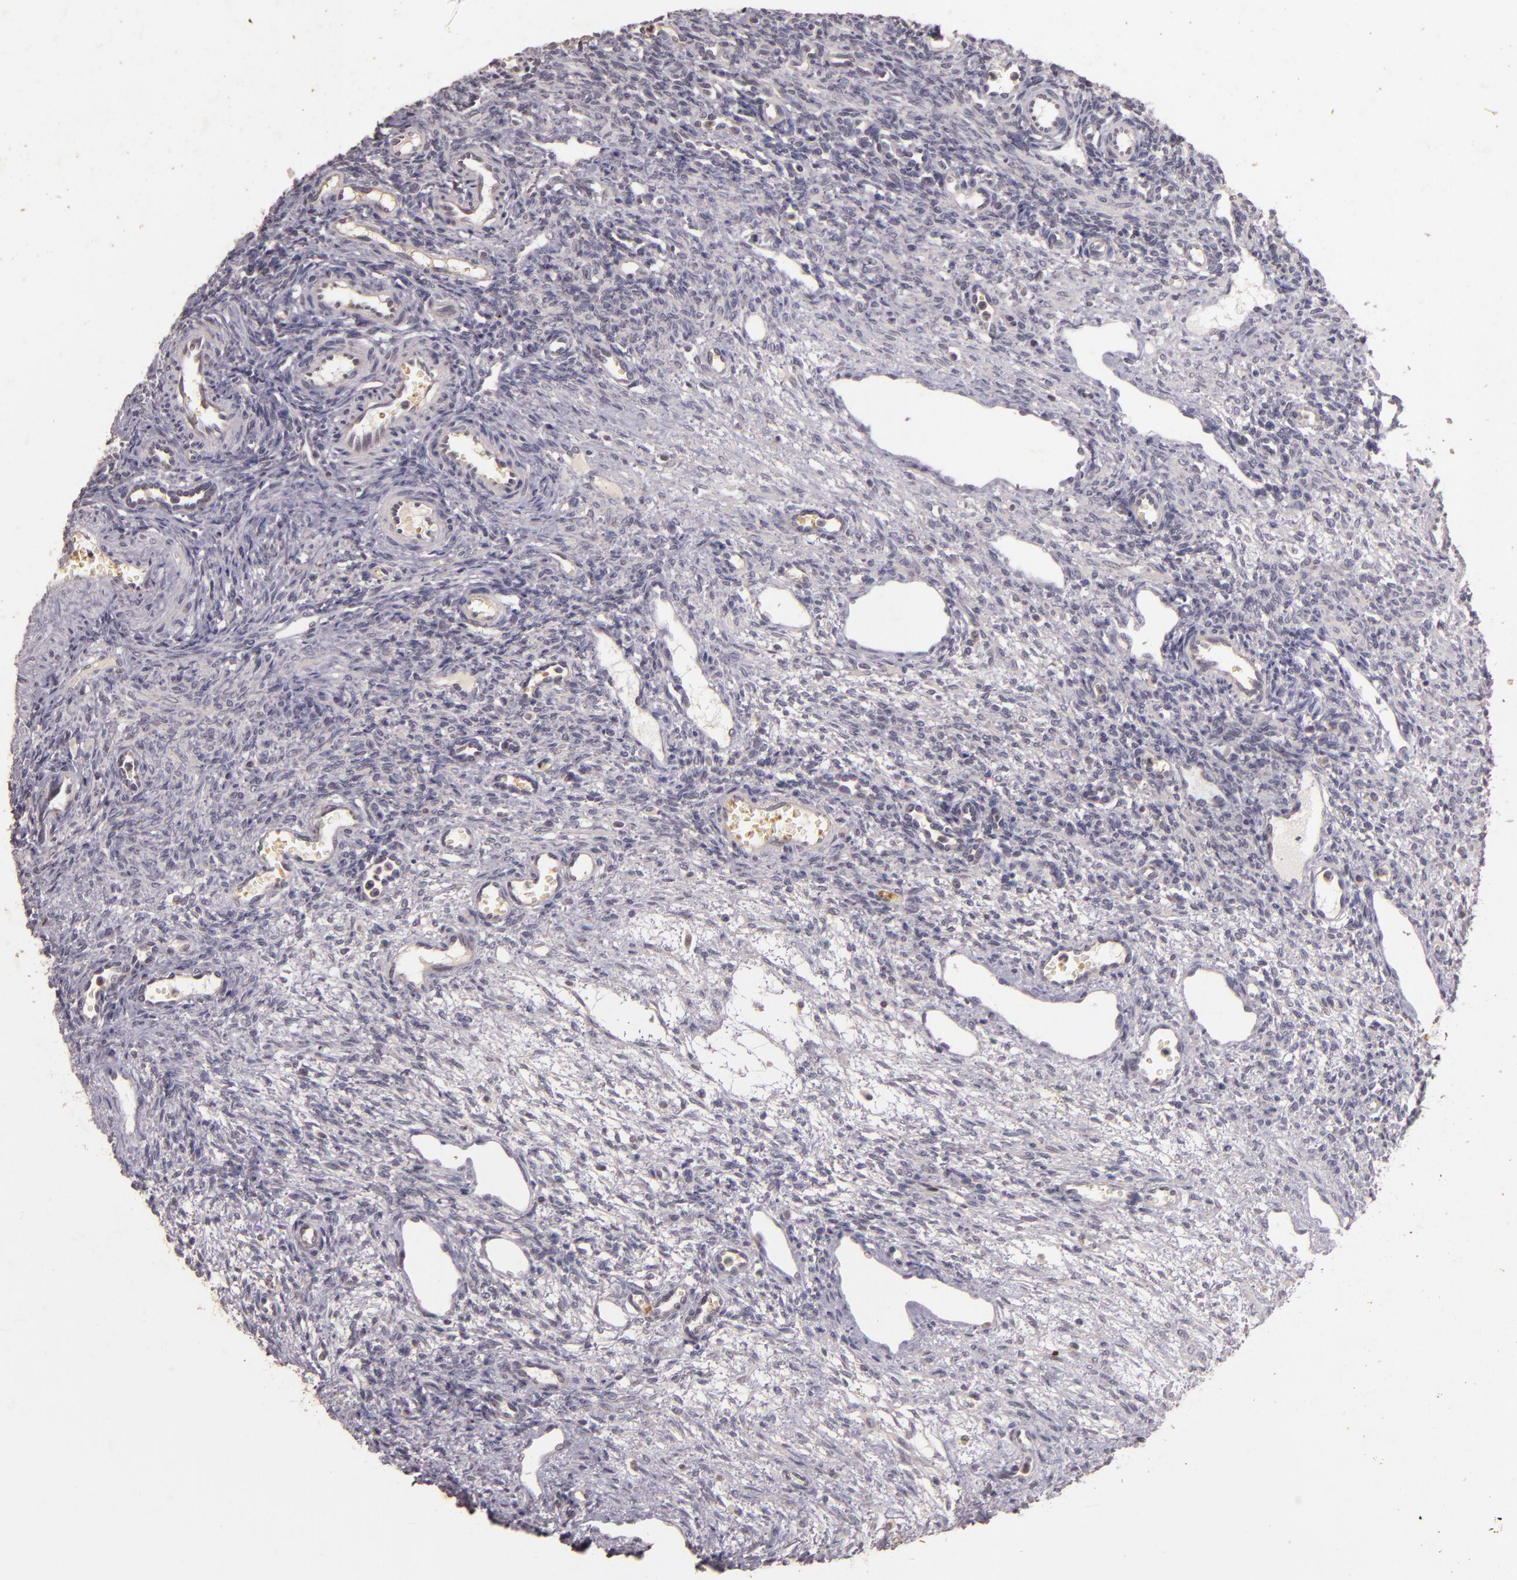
{"staining": {"intensity": "negative", "quantity": "none", "location": "none"}, "tissue": "ovary", "cell_type": "Ovarian stroma cells", "image_type": "normal", "snomed": [{"axis": "morphology", "description": "Normal tissue, NOS"}, {"axis": "topography", "description": "Ovary"}], "caption": "Immunohistochemistry (IHC) histopathology image of unremarkable ovary: ovary stained with DAB (3,3'-diaminobenzidine) reveals no significant protein expression in ovarian stroma cells.", "gene": "TFF1", "patient": {"sex": "female", "age": 33}}